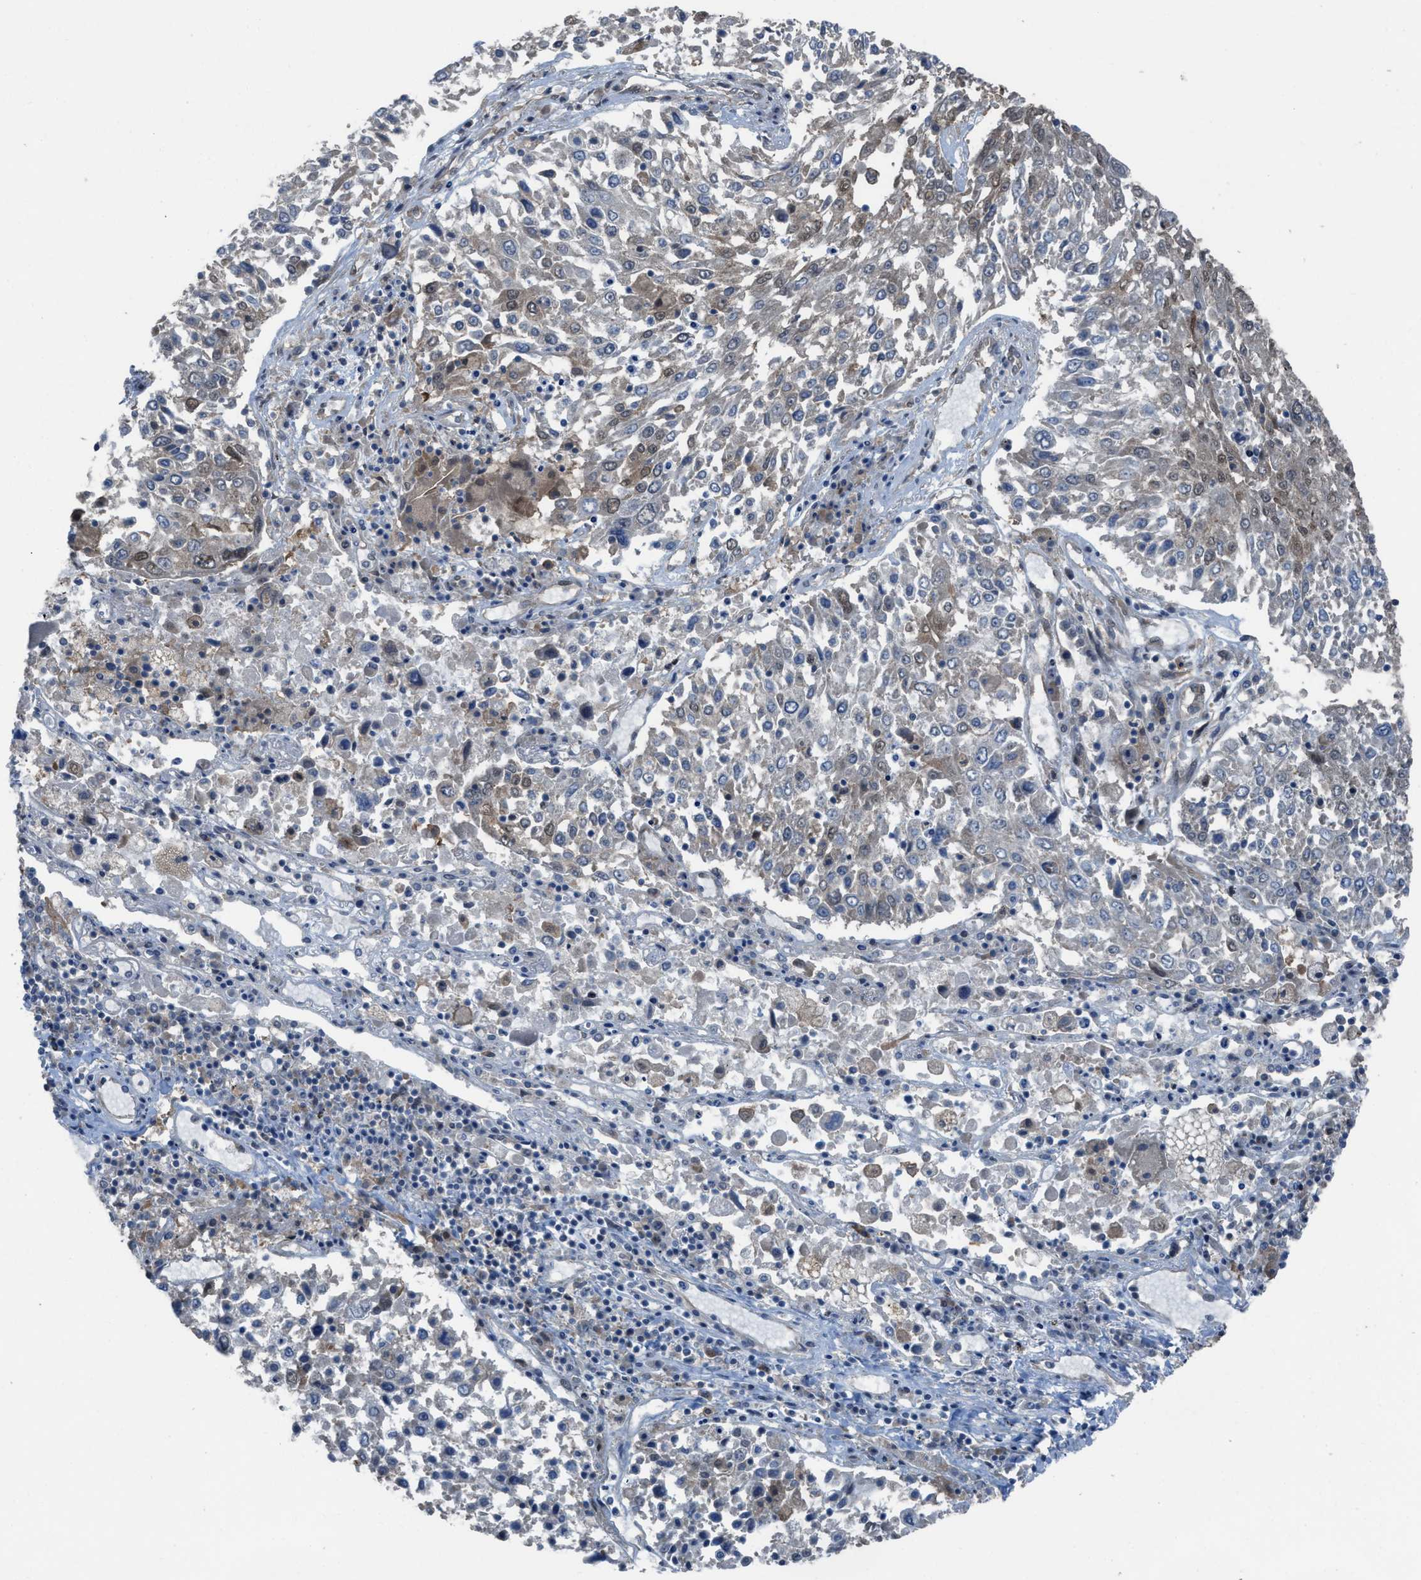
{"staining": {"intensity": "weak", "quantity": "<25%", "location": "cytoplasmic/membranous"}, "tissue": "lung cancer", "cell_type": "Tumor cells", "image_type": "cancer", "snomed": [{"axis": "morphology", "description": "Squamous cell carcinoma, NOS"}, {"axis": "topography", "description": "Lung"}], "caption": "Tumor cells are negative for brown protein staining in lung cancer (squamous cell carcinoma).", "gene": "PLAA", "patient": {"sex": "male", "age": 65}}